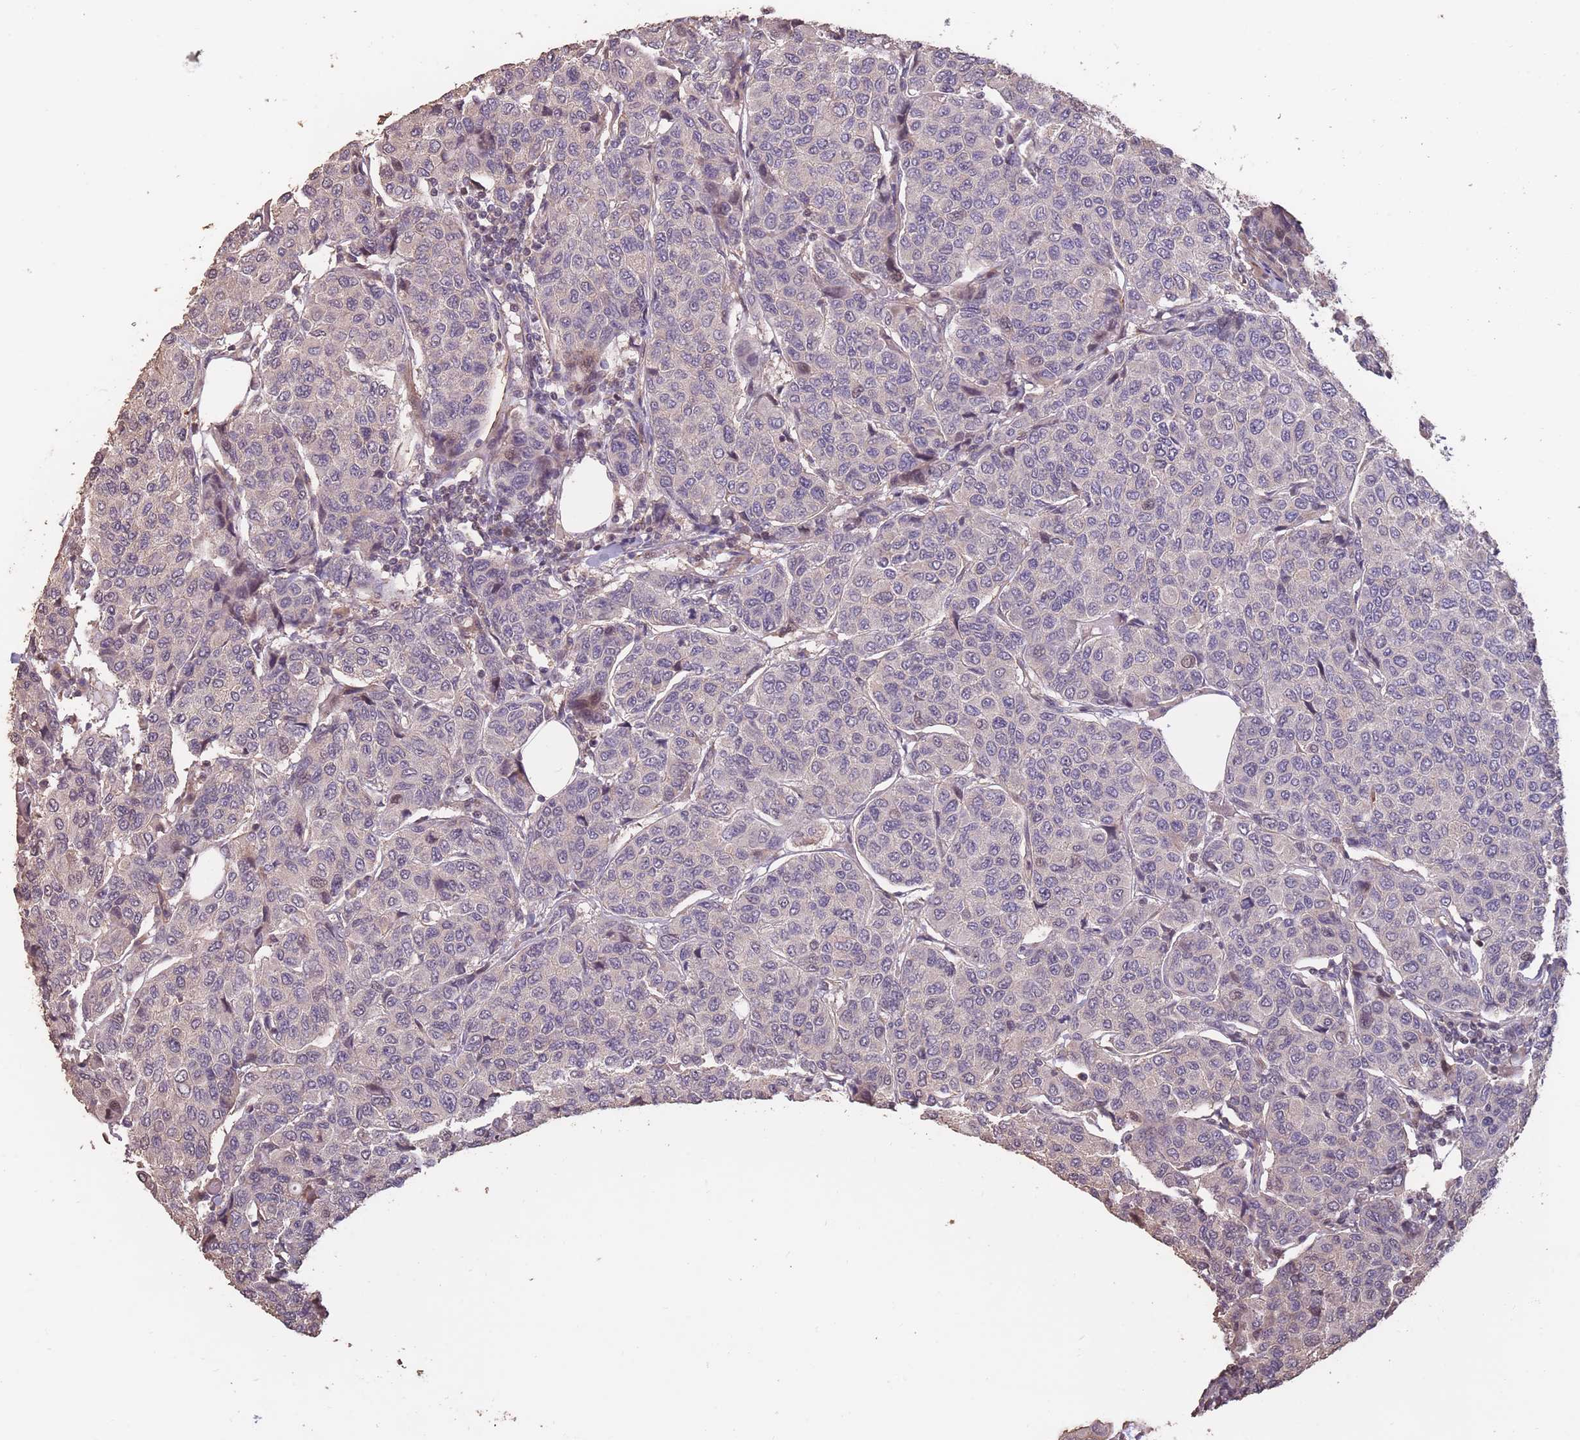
{"staining": {"intensity": "negative", "quantity": "none", "location": "none"}, "tissue": "breast cancer", "cell_type": "Tumor cells", "image_type": "cancer", "snomed": [{"axis": "morphology", "description": "Duct carcinoma"}, {"axis": "topography", "description": "Breast"}], "caption": "Histopathology image shows no protein positivity in tumor cells of breast infiltrating ductal carcinoma tissue.", "gene": "NLRC4", "patient": {"sex": "female", "age": 55}}